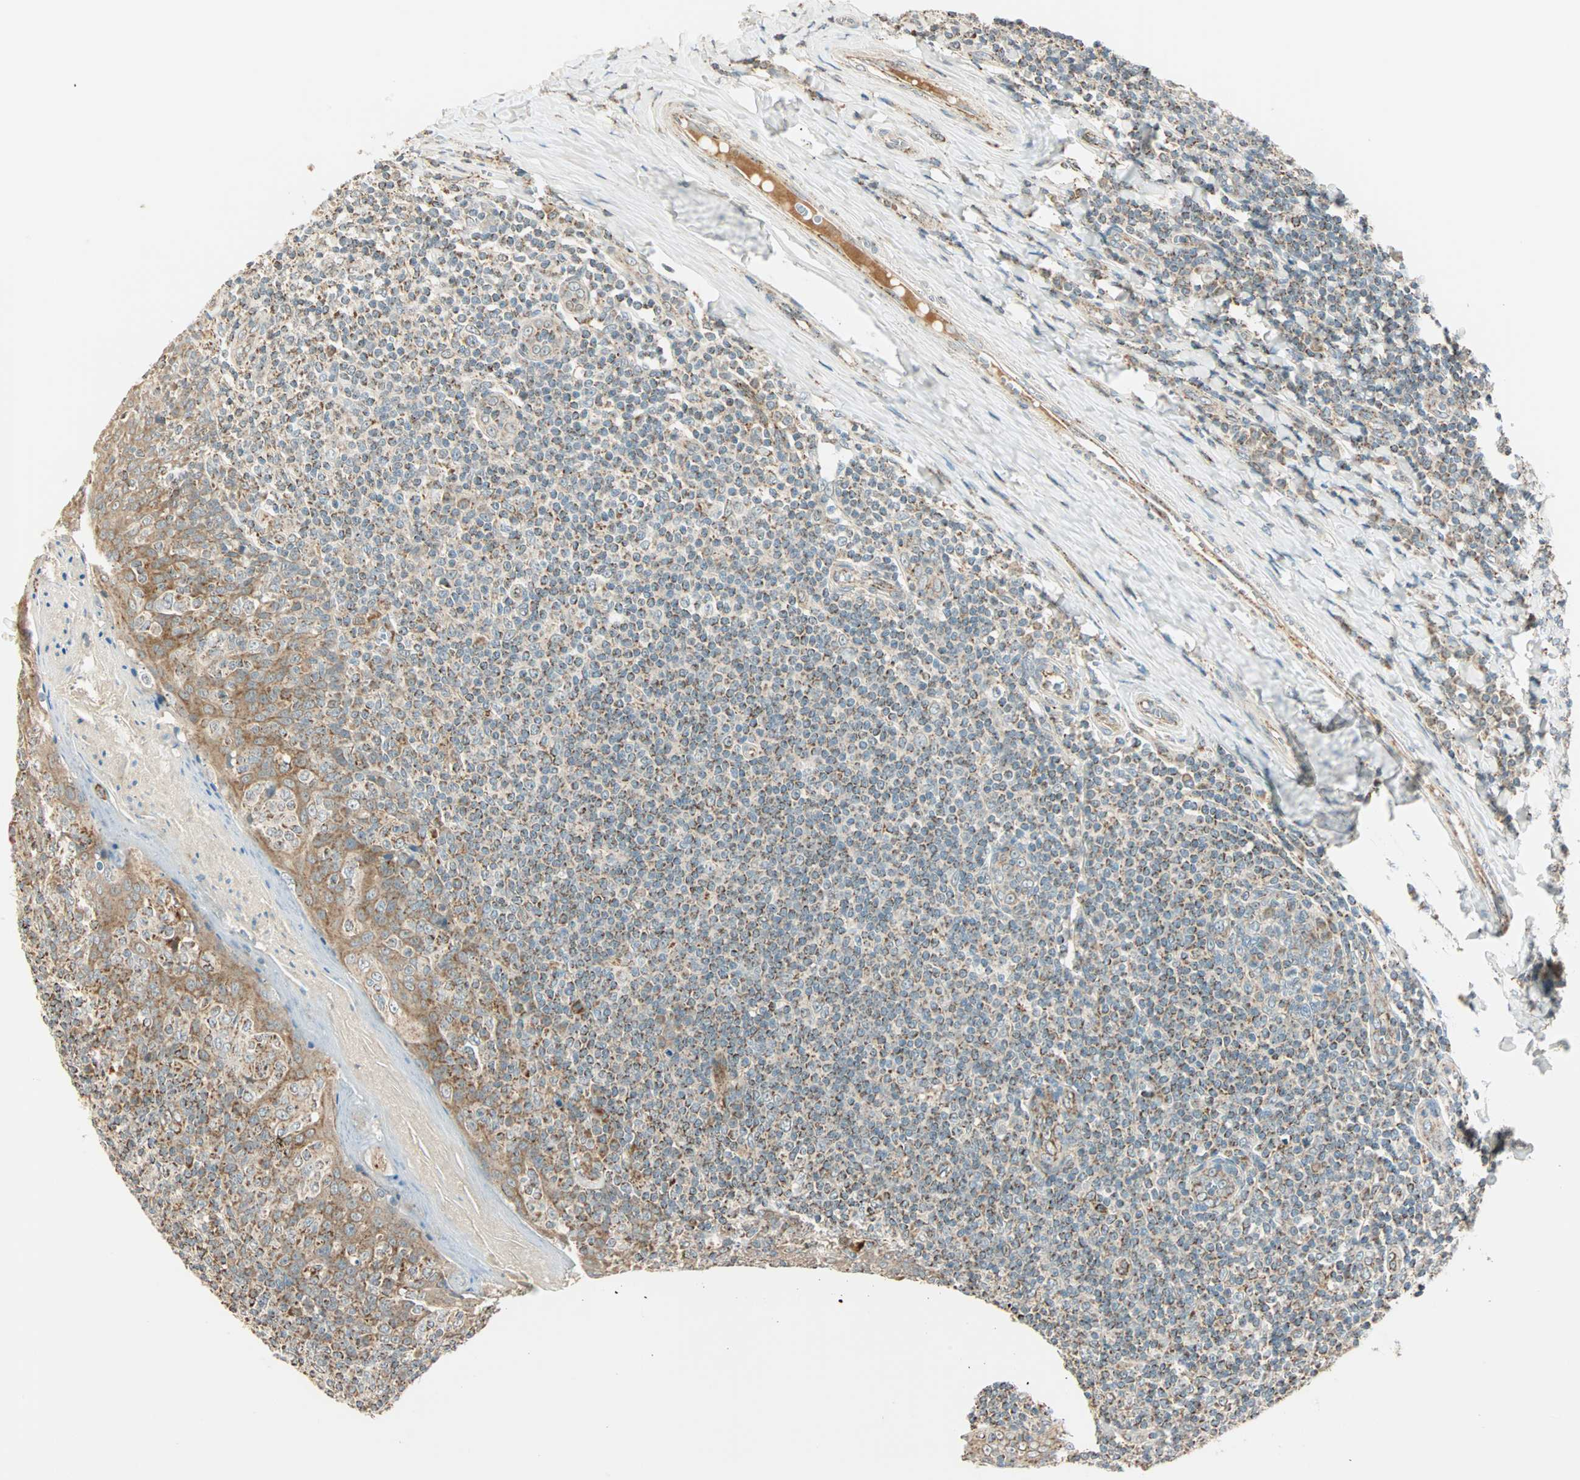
{"staining": {"intensity": "moderate", "quantity": "25%-75%", "location": "cytoplasmic/membranous"}, "tissue": "tonsil", "cell_type": "Germinal center cells", "image_type": "normal", "snomed": [{"axis": "morphology", "description": "Normal tissue, NOS"}, {"axis": "topography", "description": "Tonsil"}], "caption": "This micrograph demonstrates immunohistochemistry (IHC) staining of unremarkable tonsil, with medium moderate cytoplasmic/membranous positivity in about 25%-75% of germinal center cells.", "gene": "SPRY4", "patient": {"sex": "male", "age": 31}}